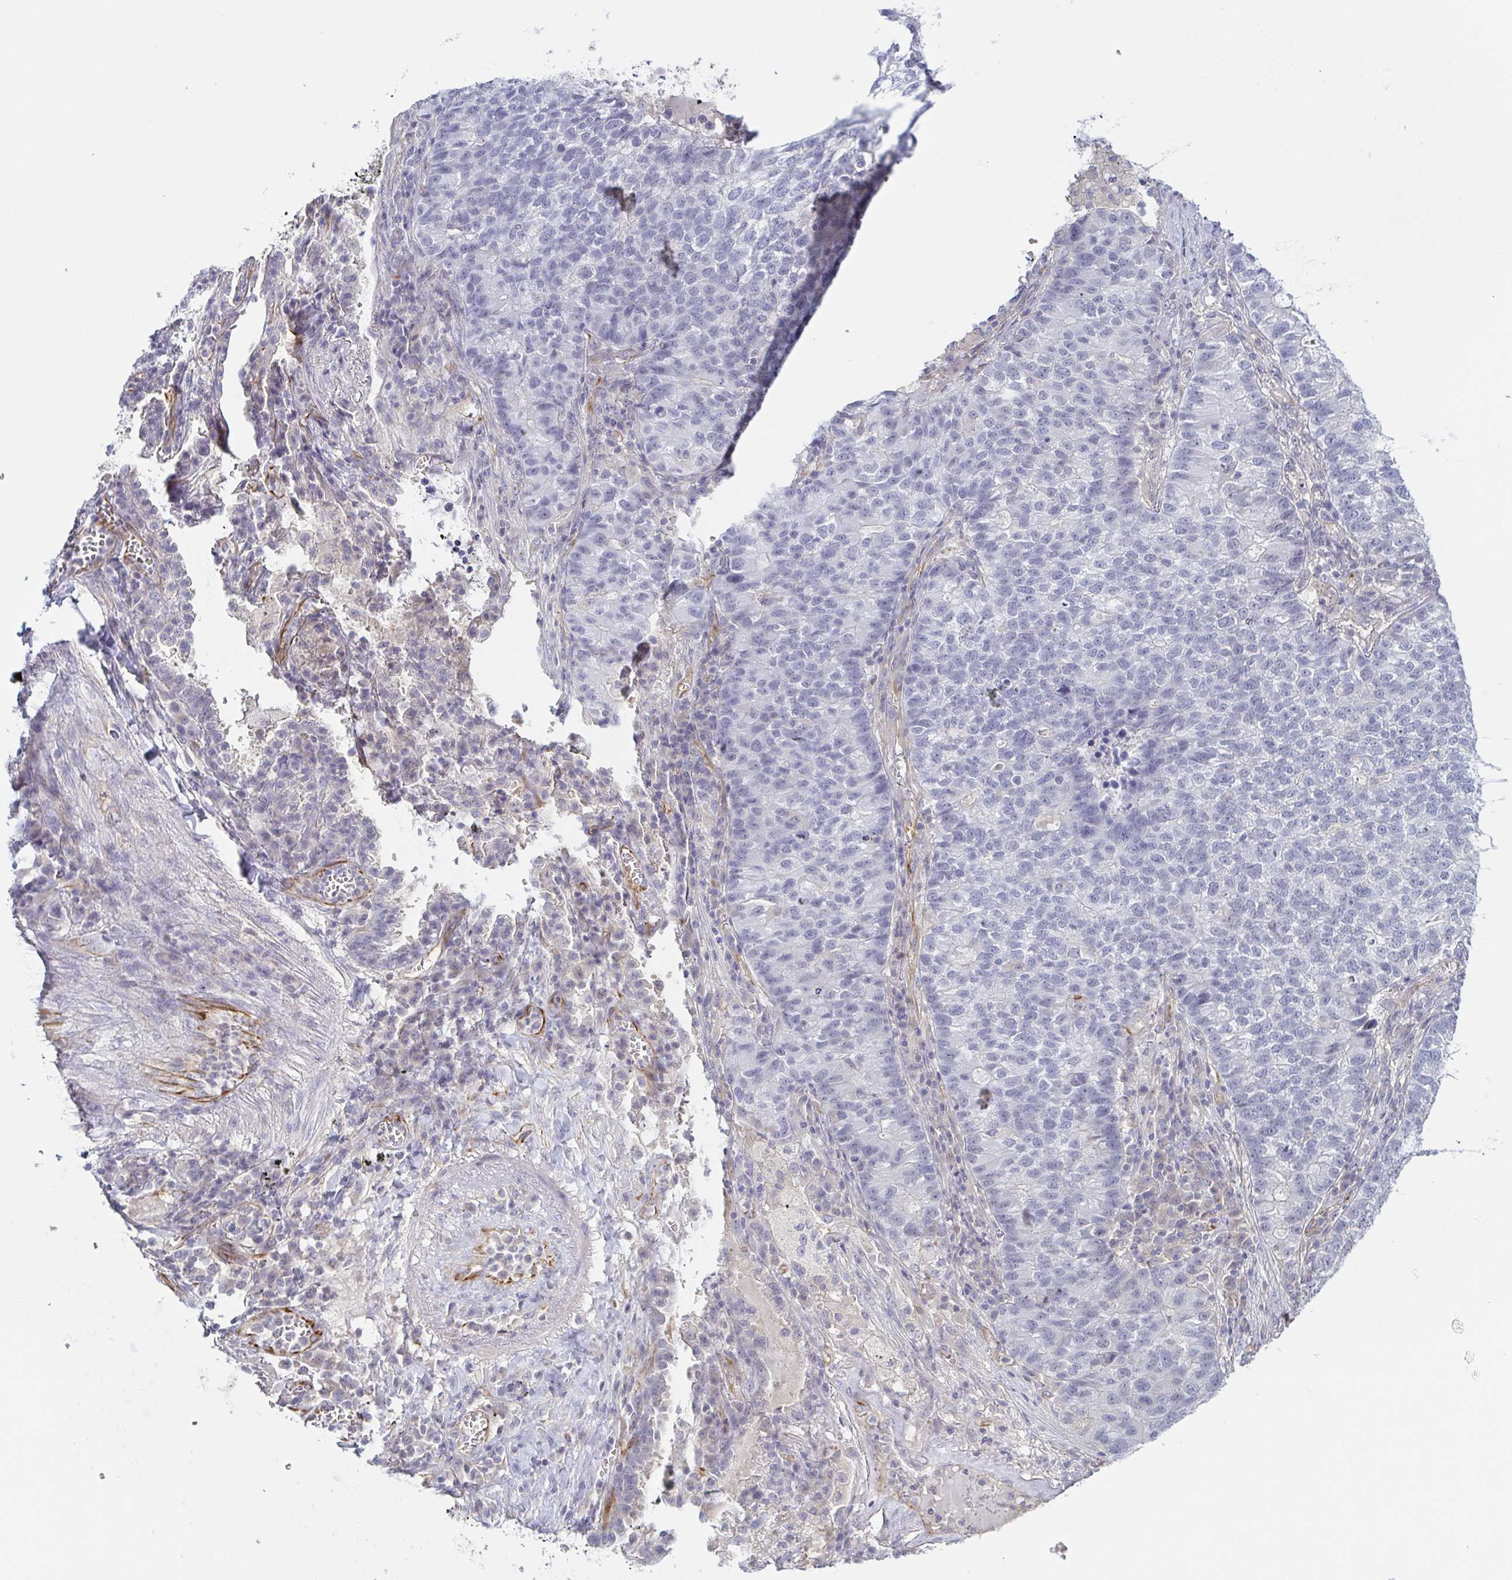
{"staining": {"intensity": "negative", "quantity": "none", "location": "none"}, "tissue": "lung cancer", "cell_type": "Tumor cells", "image_type": "cancer", "snomed": [{"axis": "morphology", "description": "Adenocarcinoma, NOS"}, {"axis": "topography", "description": "Lung"}], "caption": "This is an immunohistochemistry image of adenocarcinoma (lung). There is no positivity in tumor cells.", "gene": "COL17A1", "patient": {"sex": "male", "age": 57}}